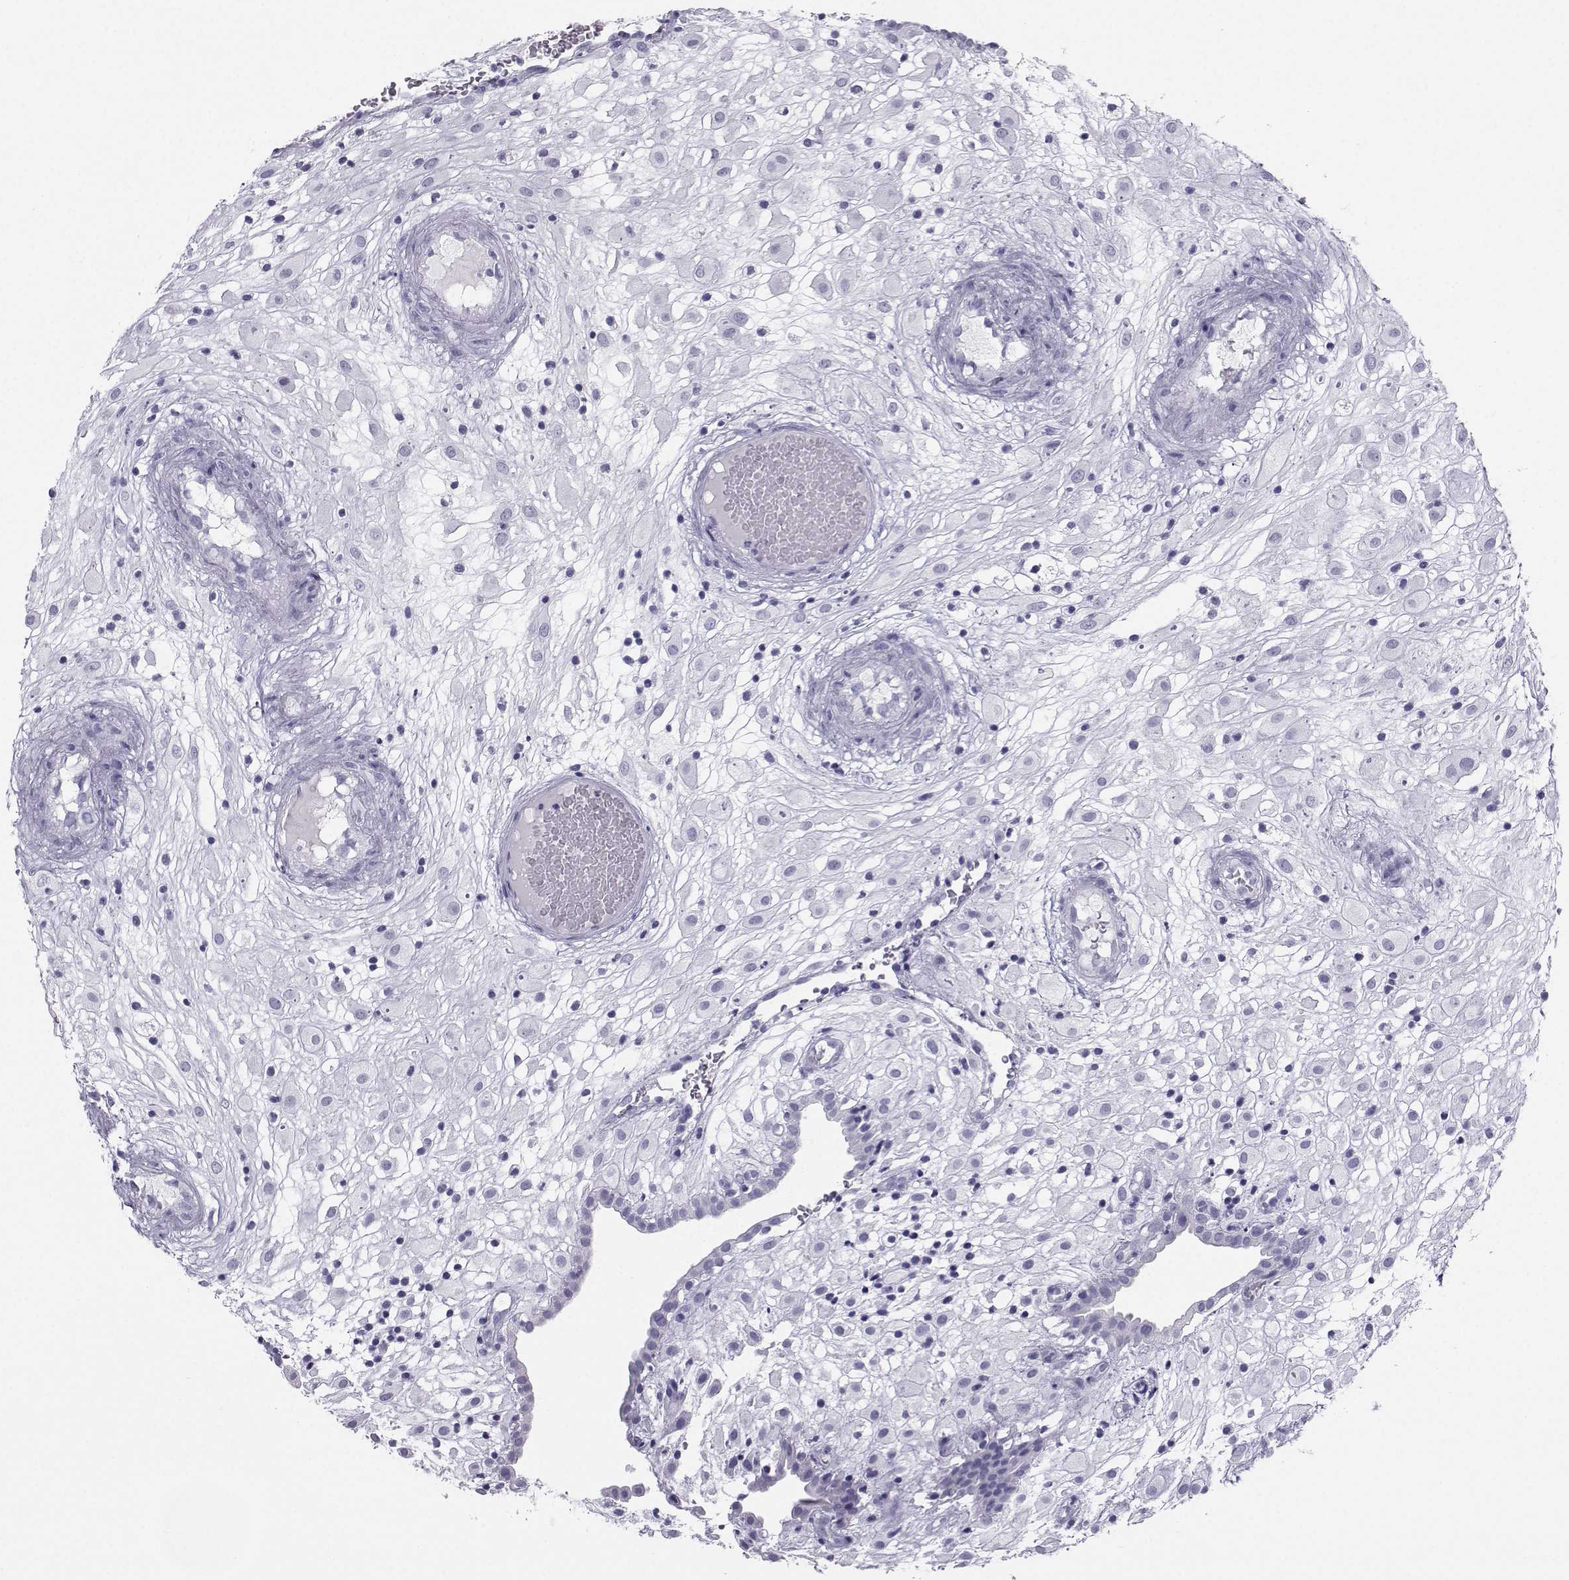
{"staining": {"intensity": "negative", "quantity": "none", "location": "none"}, "tissue": "placenta", "cell_type": "Decidual cells", "image_type": "normal", "snomed": [{"axis": "morphology", "description": "Normal tissue, NOS"}, {"axis": "topography", "description": "Placenta"}], "caption": "This micrograph is of benign placenta stained with immunohistochemistry (IHC) to label a protein in brown with the nuclei are counter-stained blue. There is no positivity in decidual cells.", "gene": "SST", "patient": {"sex": "female", "age": 24}}